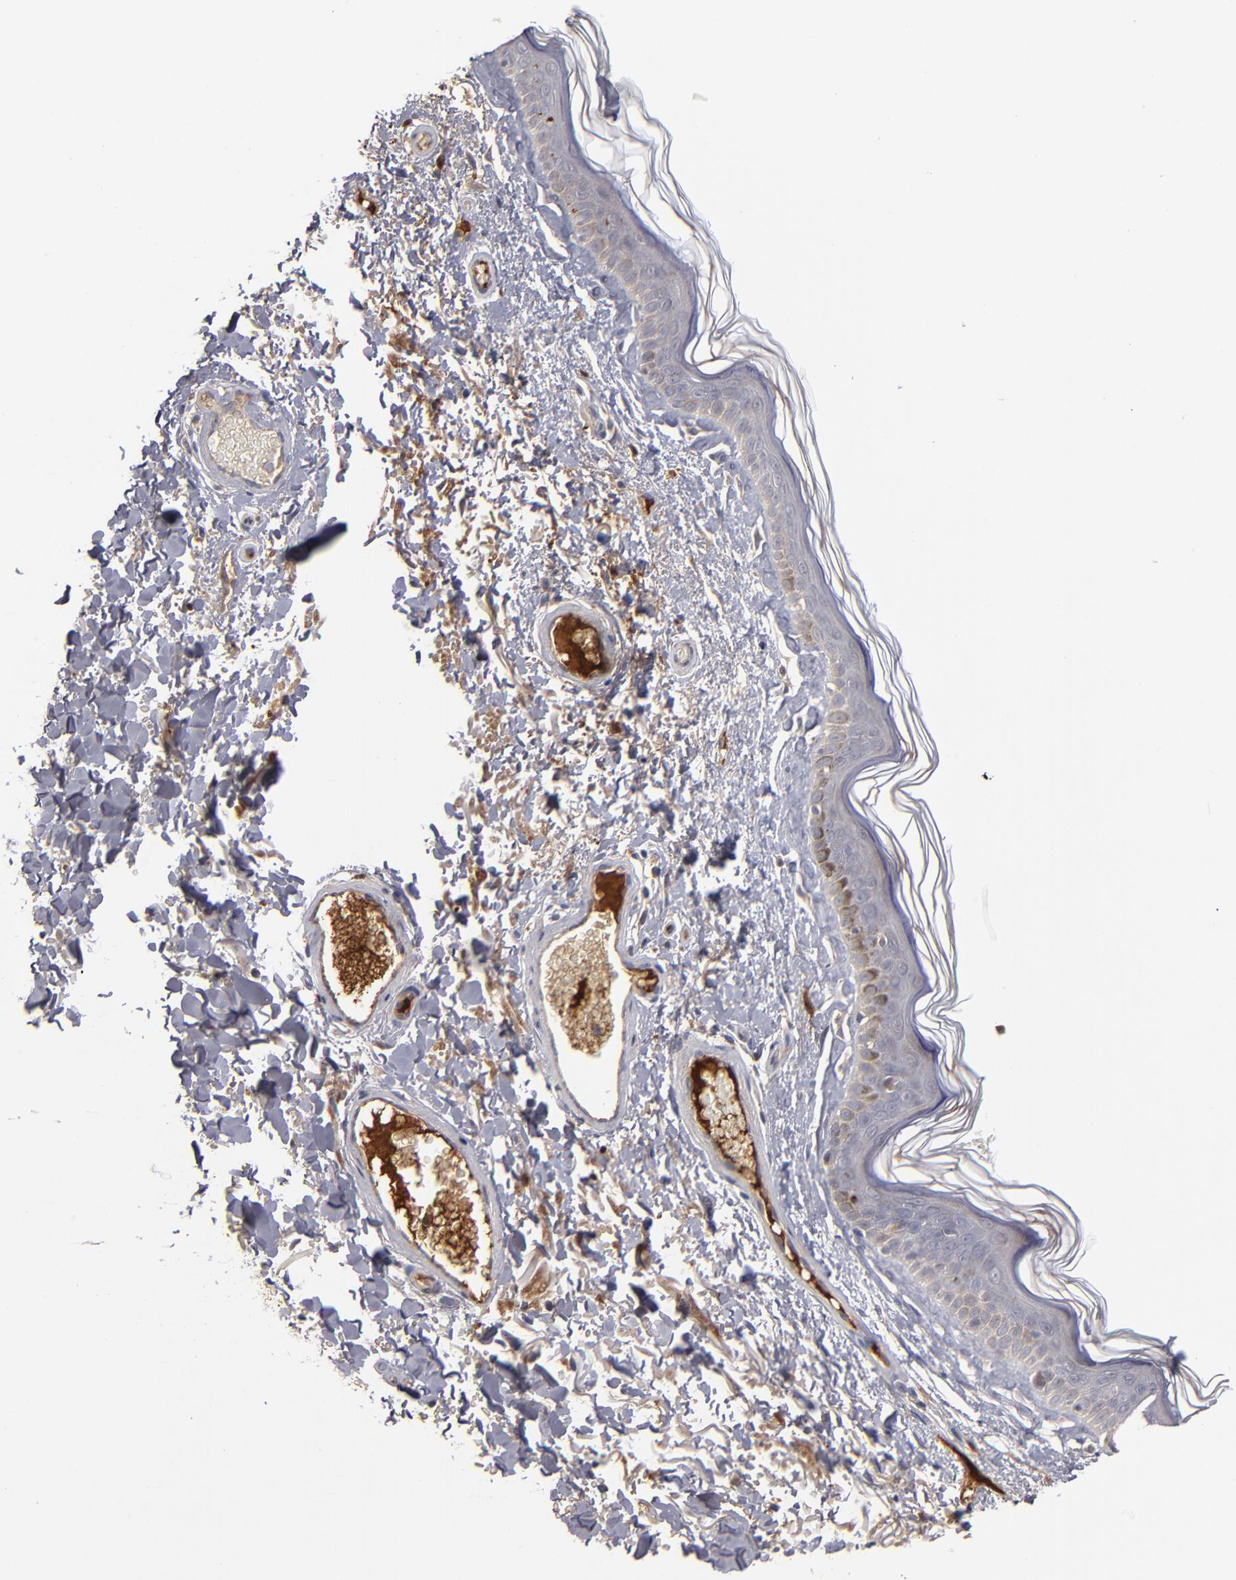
{"staining": {"intensity": "negative", "quantity": "none", "location": "none"}, "tissue": "skin", "cell_type": "Fibroblasts", "image_type": "normal", "snomed": [{"axis": "morphology", "description": "Normal tissue, NOS"}, {"axis": "topography", "description": "Skin"}], "caption": "An immunohistochemistry (IHC) micrograph of benign skin is shown. There is no staining in fibroblasts of skin. (Stains: DAB (3,3'-diaminobenzidine) immunohistochemistry with hematoxylin counter stain, Microscopy: brightfield microscopy at high magnification).", "gene": "EXD2", "patient": {"sex": "male", "age": 63}}